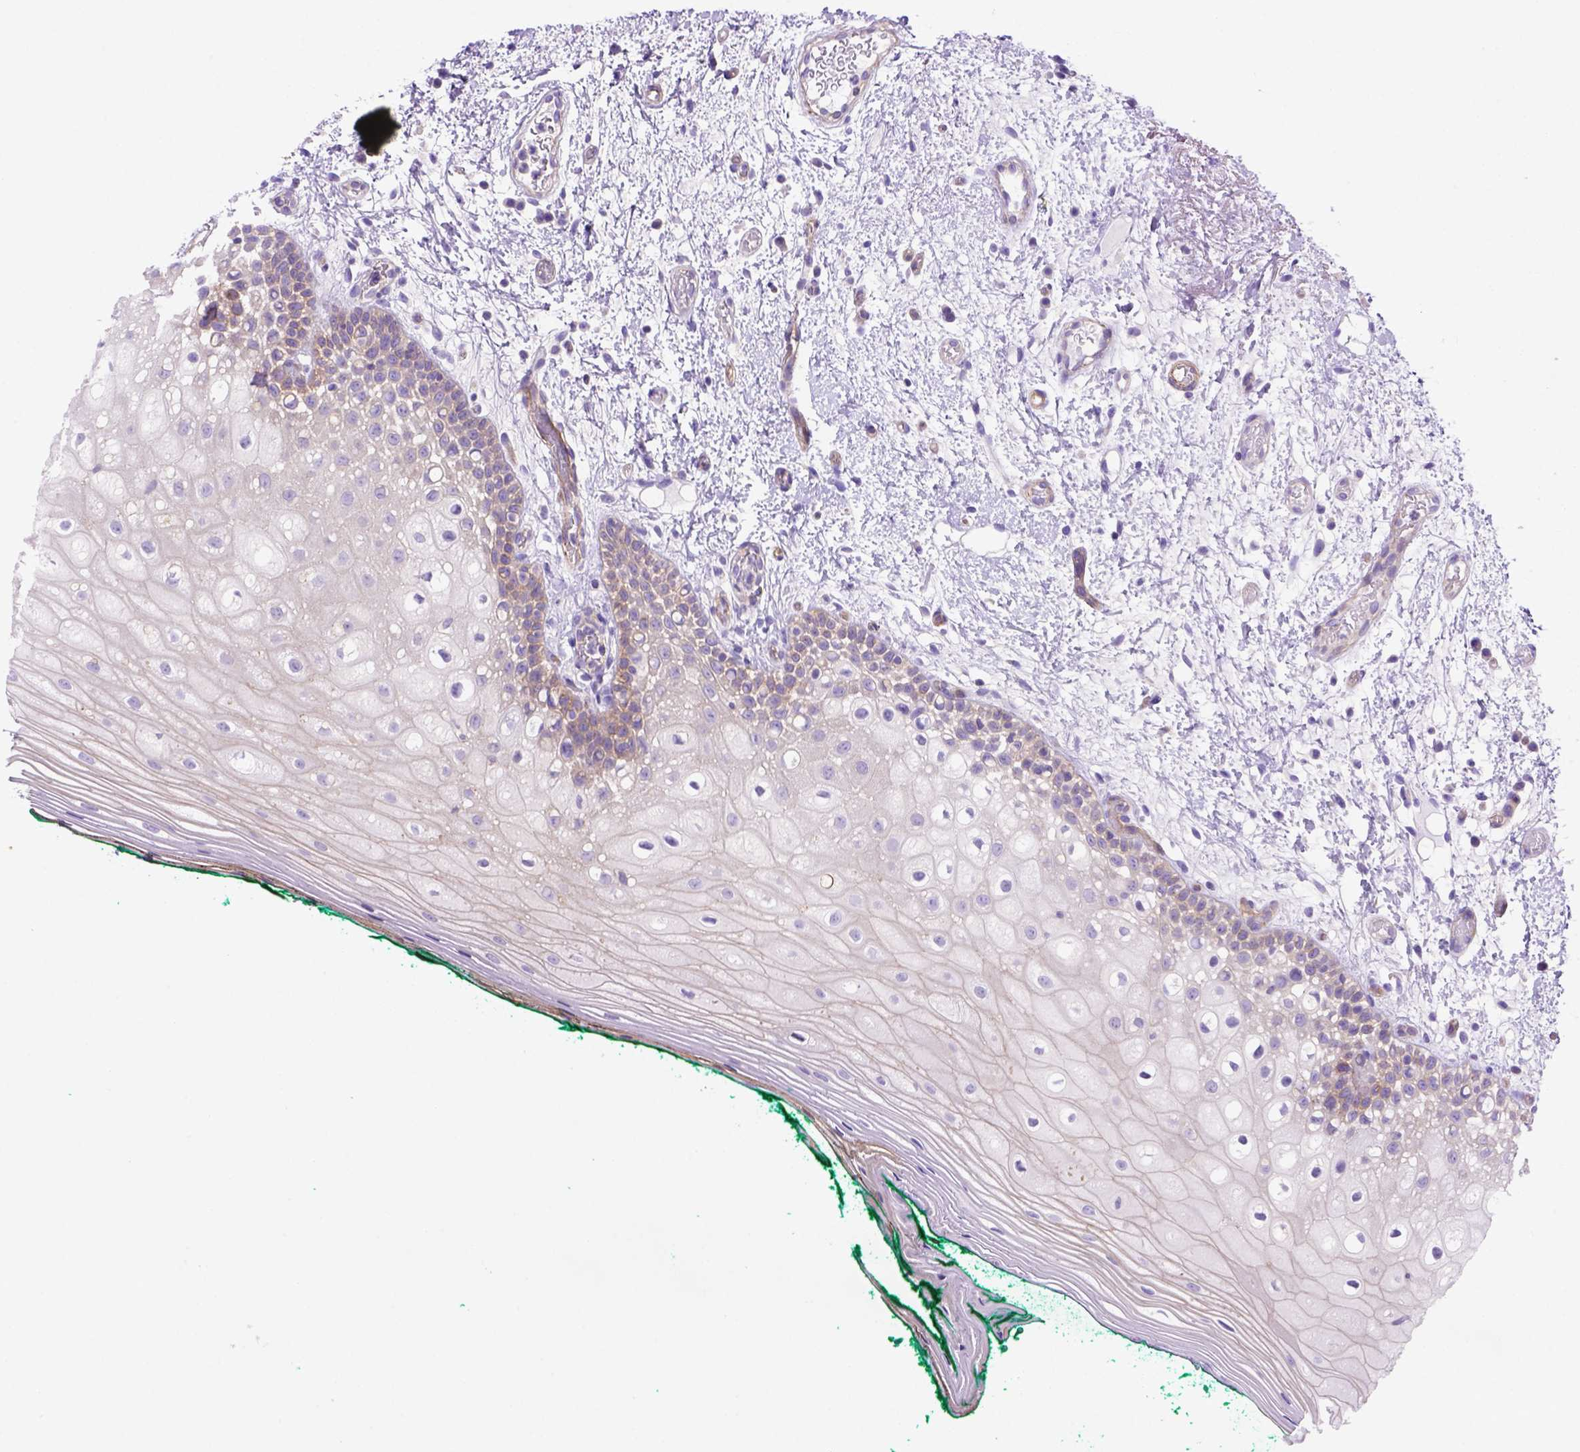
{"staining": {"intensity": "weak", "quantity": "<25%", "location": "cytoplasmic/membranous"}, "tissue": "oral mucosa", "cell_type": "Squamous epithelial cells", "image_type": "normal", "snomed": [{"axis": "morphology", "description": "Normal tissue, NOS"}, {"axis": "topography", "description": "Oral tissue"}], "caption": "Immunohistochemical staining of benign oral mucosa exhibits no significant expression in squamous epithelial cells. (DAB (3,3'-diaminobenzidine) immunohistochemistry, high magnification).", "gene": "PEX12", "patient": {"sex": "female", "age": 83}}